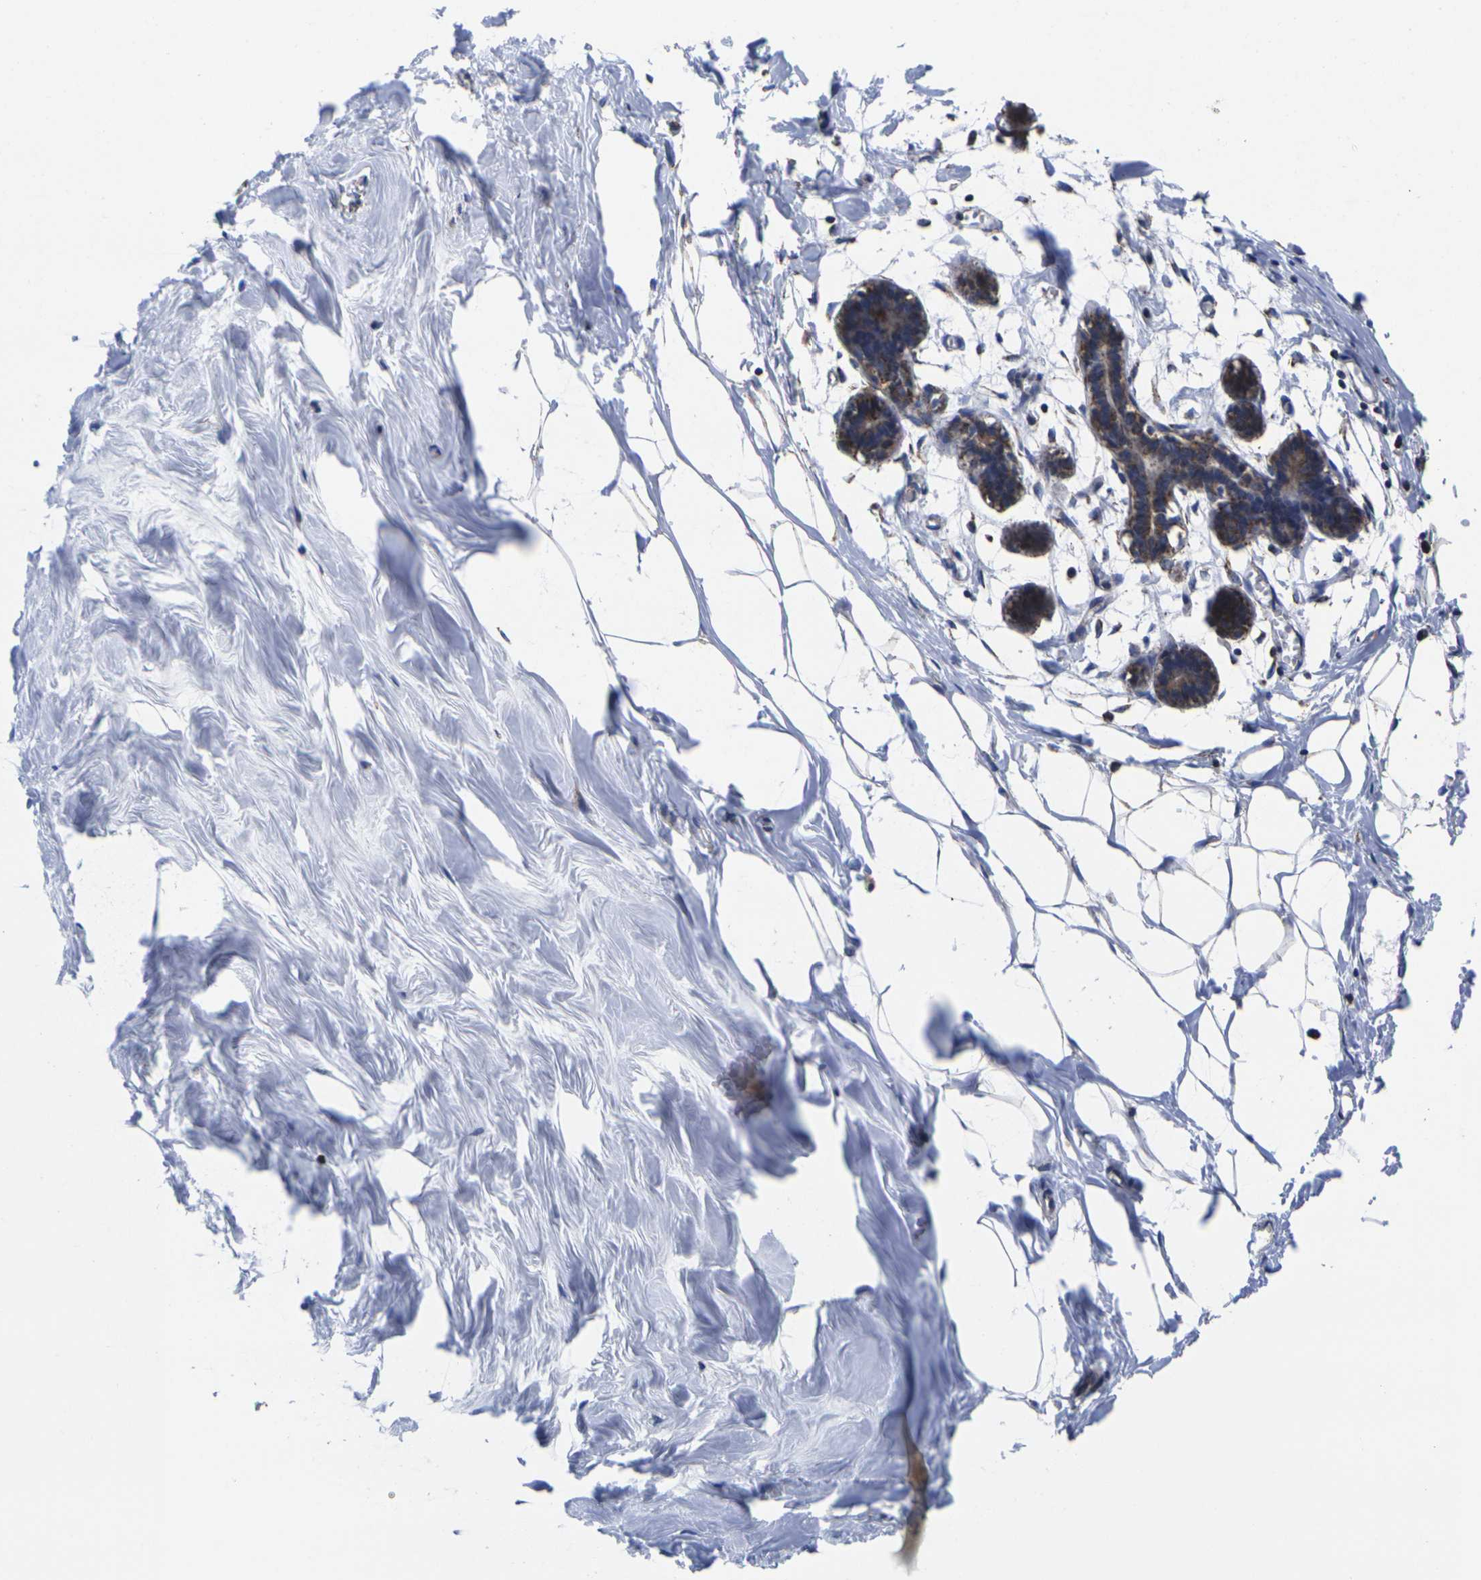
{"staining": {"intensity": "negative", "quantity": "none", "location": "none"}, "tissue": "breast", "cell_type": "Adipocytes", "image_type": "normal", "snomed": [{"axis": "morphology", "description": "Normal tissue, NOS"}, {"axis": "topography", "description": "Breast"}], "caption": "Immunohistochemical staining of unremarkable human breast shows no significant positivity in adipocytes. Nuclei are stained in blue.", "gene": "P2RY11", "patient": {"sex": "female", "age": 27}}